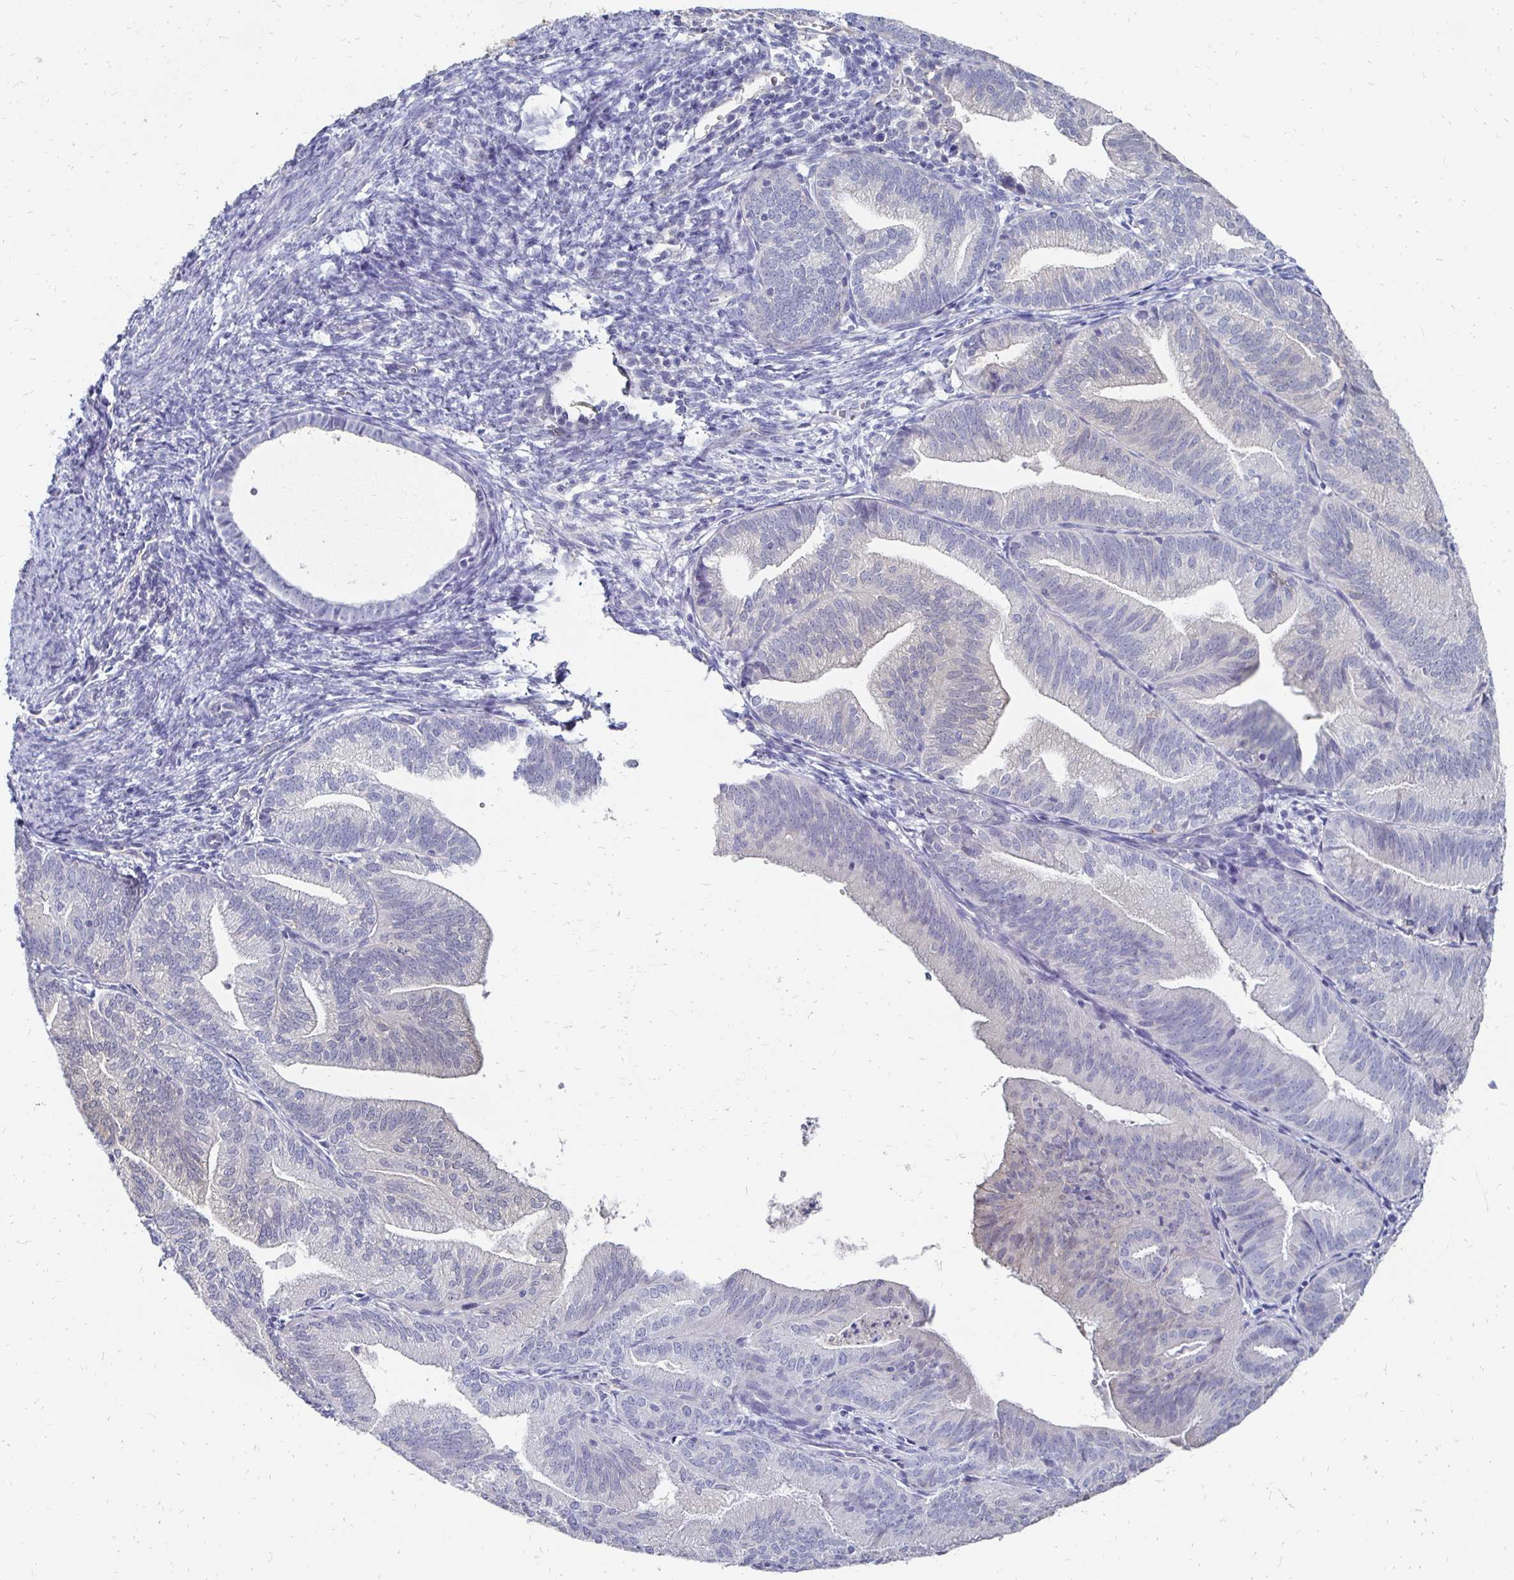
{"staining": {"intensity": "negative", "quantity": "none", "location": "none"}, "tissue": "endometrial cancer", "cell_type": "Tumor cells", "image_type": "cancer", "snomed": [{"axis": "morphology", "description": "Adenocarcinoma, NOS"}, {"axis": "topography", "description": "Endometrium"}], "caption": "A photomicrograph of endometrial cancer stained for a protein displays no brown staining in tumor cells.", "gene": "SYCP3", "patient": {"sex": "female", "age": 70}}